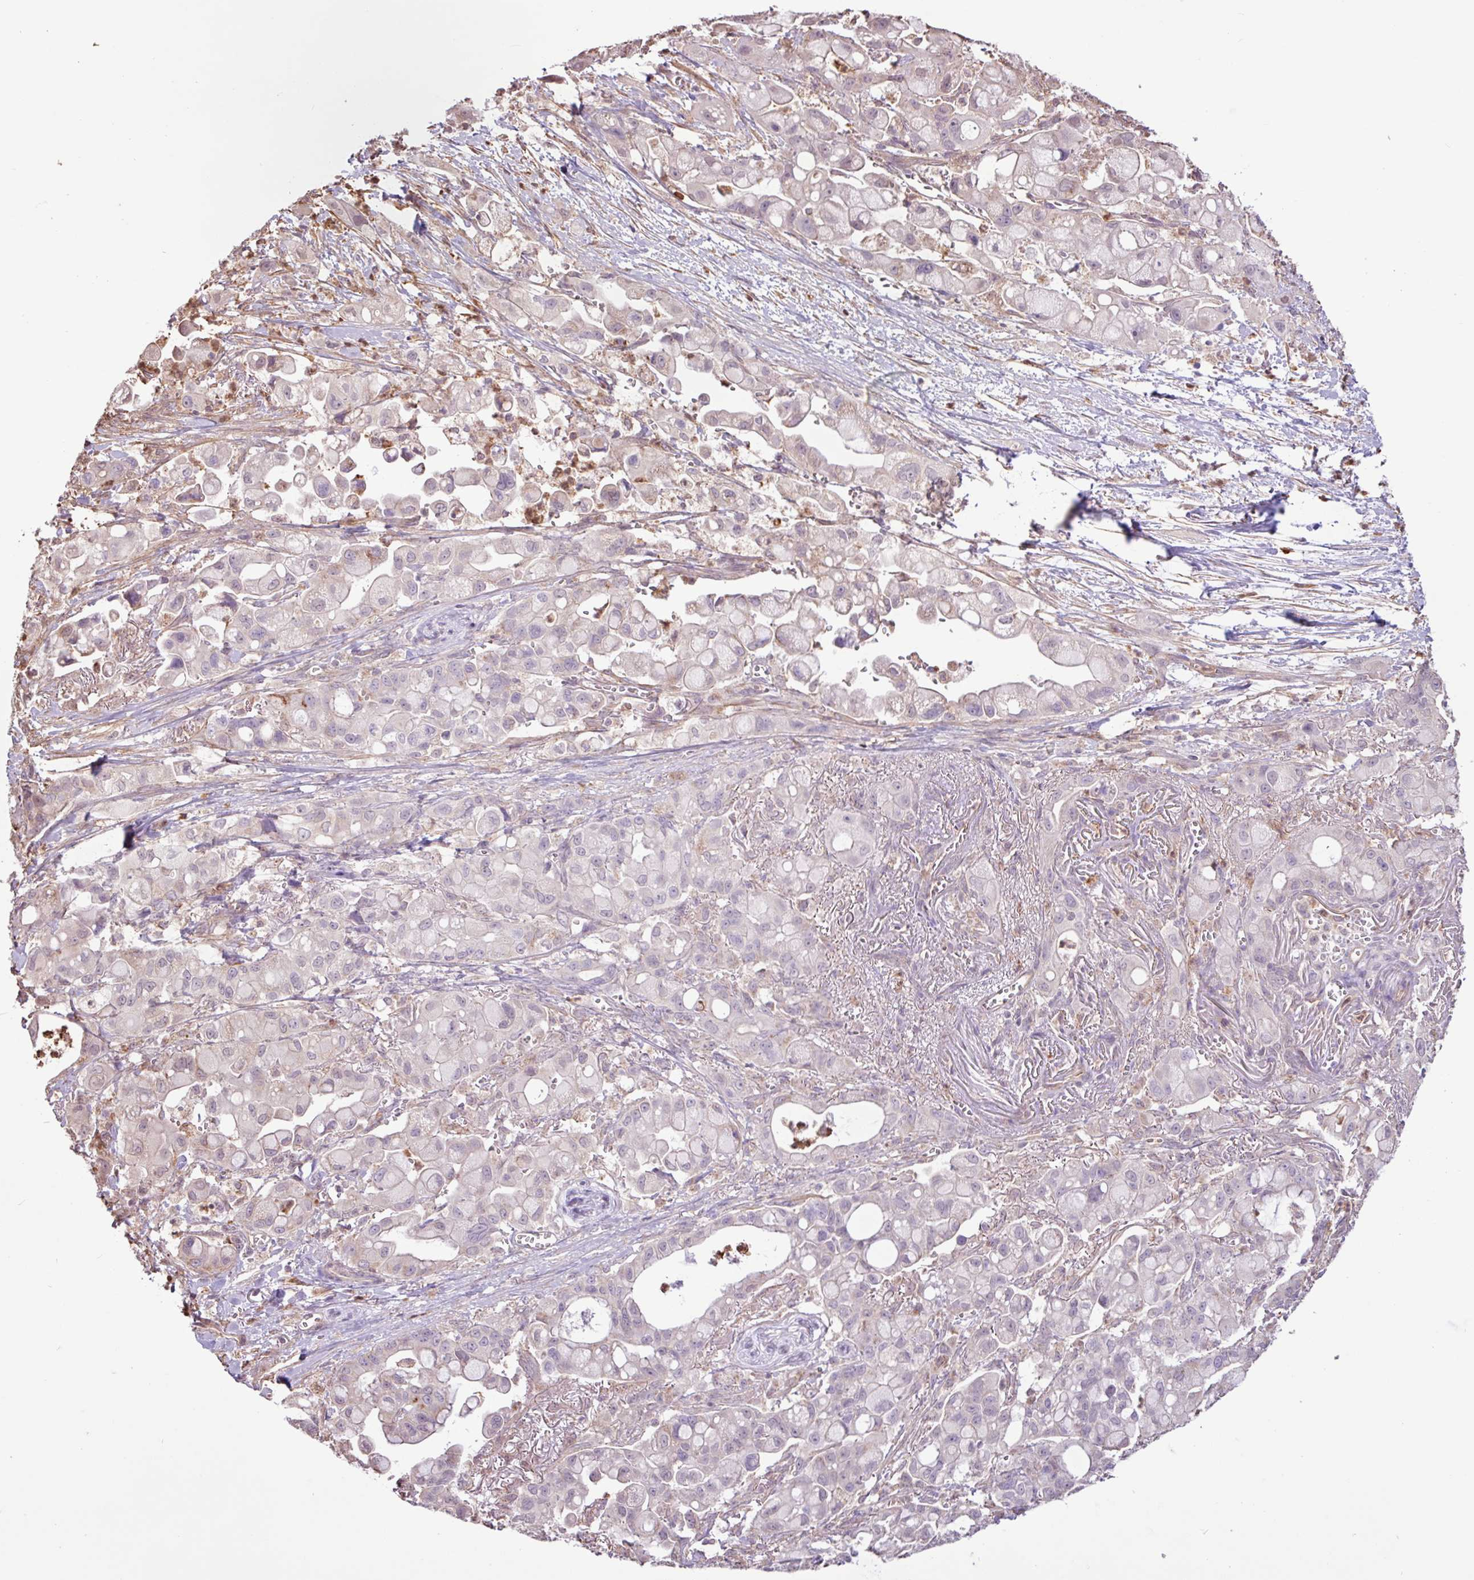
{"staining": {"intensity": "negative", "quantity": "none", "location": "none"}, "tissue": "pancreatic cancer", "cell_type": "Tumor cells", "image_type": "cancer", "snomed": [{"axis": "morphology", "description": "Adenocarcinoma, NOS"}, {"axis": "topography", "description": "Pancreas"}], "caption": "Tumor cells are negative for protein expression in human pancreatic cancer (adenocarcinoma).", "gene": "CHST11", "patient": {"sex": "male", "age": 68}}